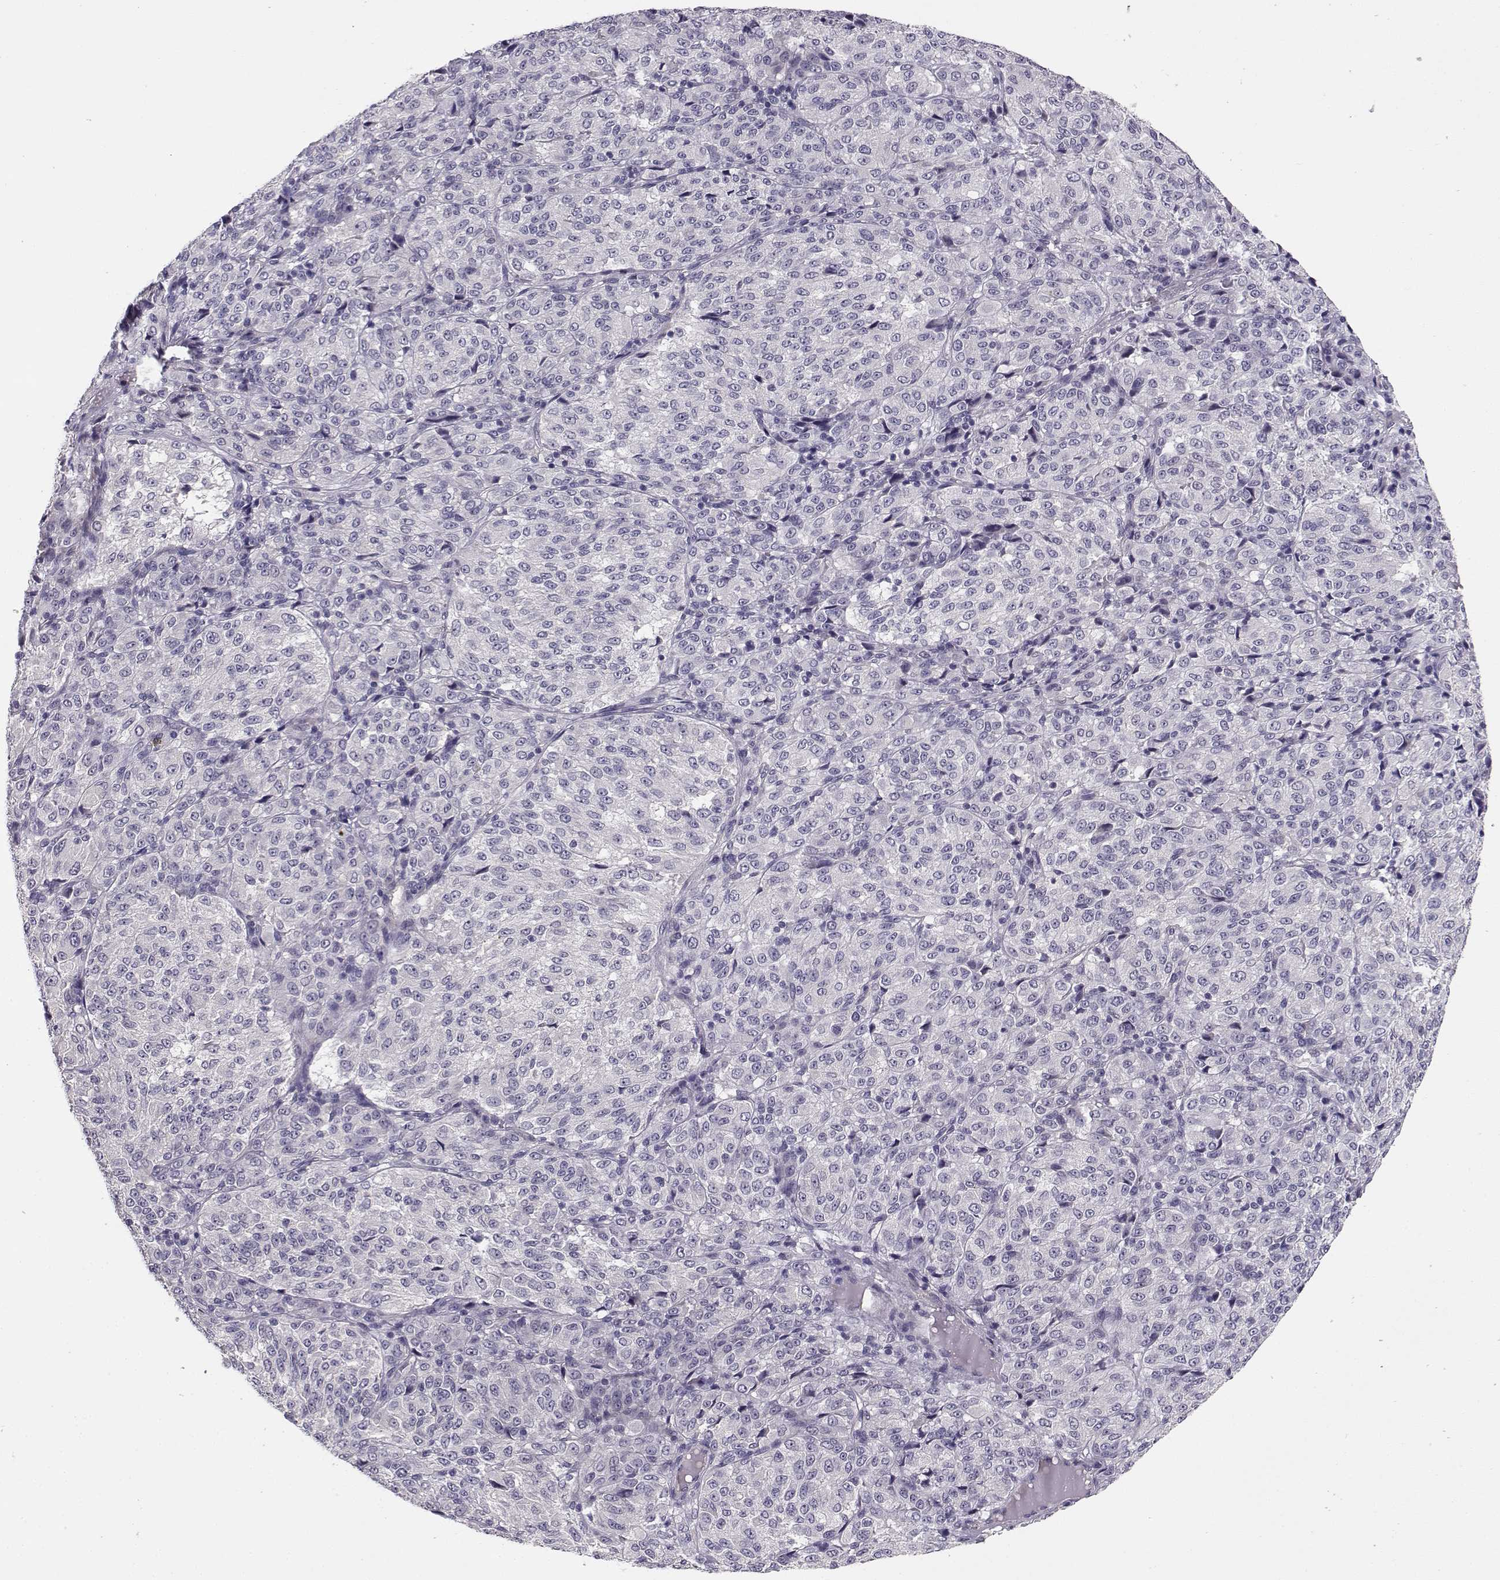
{"staining": {"intensity": "negative", "quantity": "none", "location": "none"}, "tissue": "melanoma", "cell_type": "Tumor cells", "image_type": "cancer", "snomed": [{"axis": "morphology", "description": "Malignant melanoma, Metastatic site"}, {"axis": "topography", "description": "Brain"}], "caption": "This is a histopathology image of immunohistochemistry (IHC) staining of melanoma, which shows no positivity in tumor cells. The staining was performed using DAB to visualize the protein expression in brown, while the nuclei were stained in blue with hematoxylin (Magnification: 20x).", "gene": "TMEM145", "patient": {"sex": "female", "age": 56}}